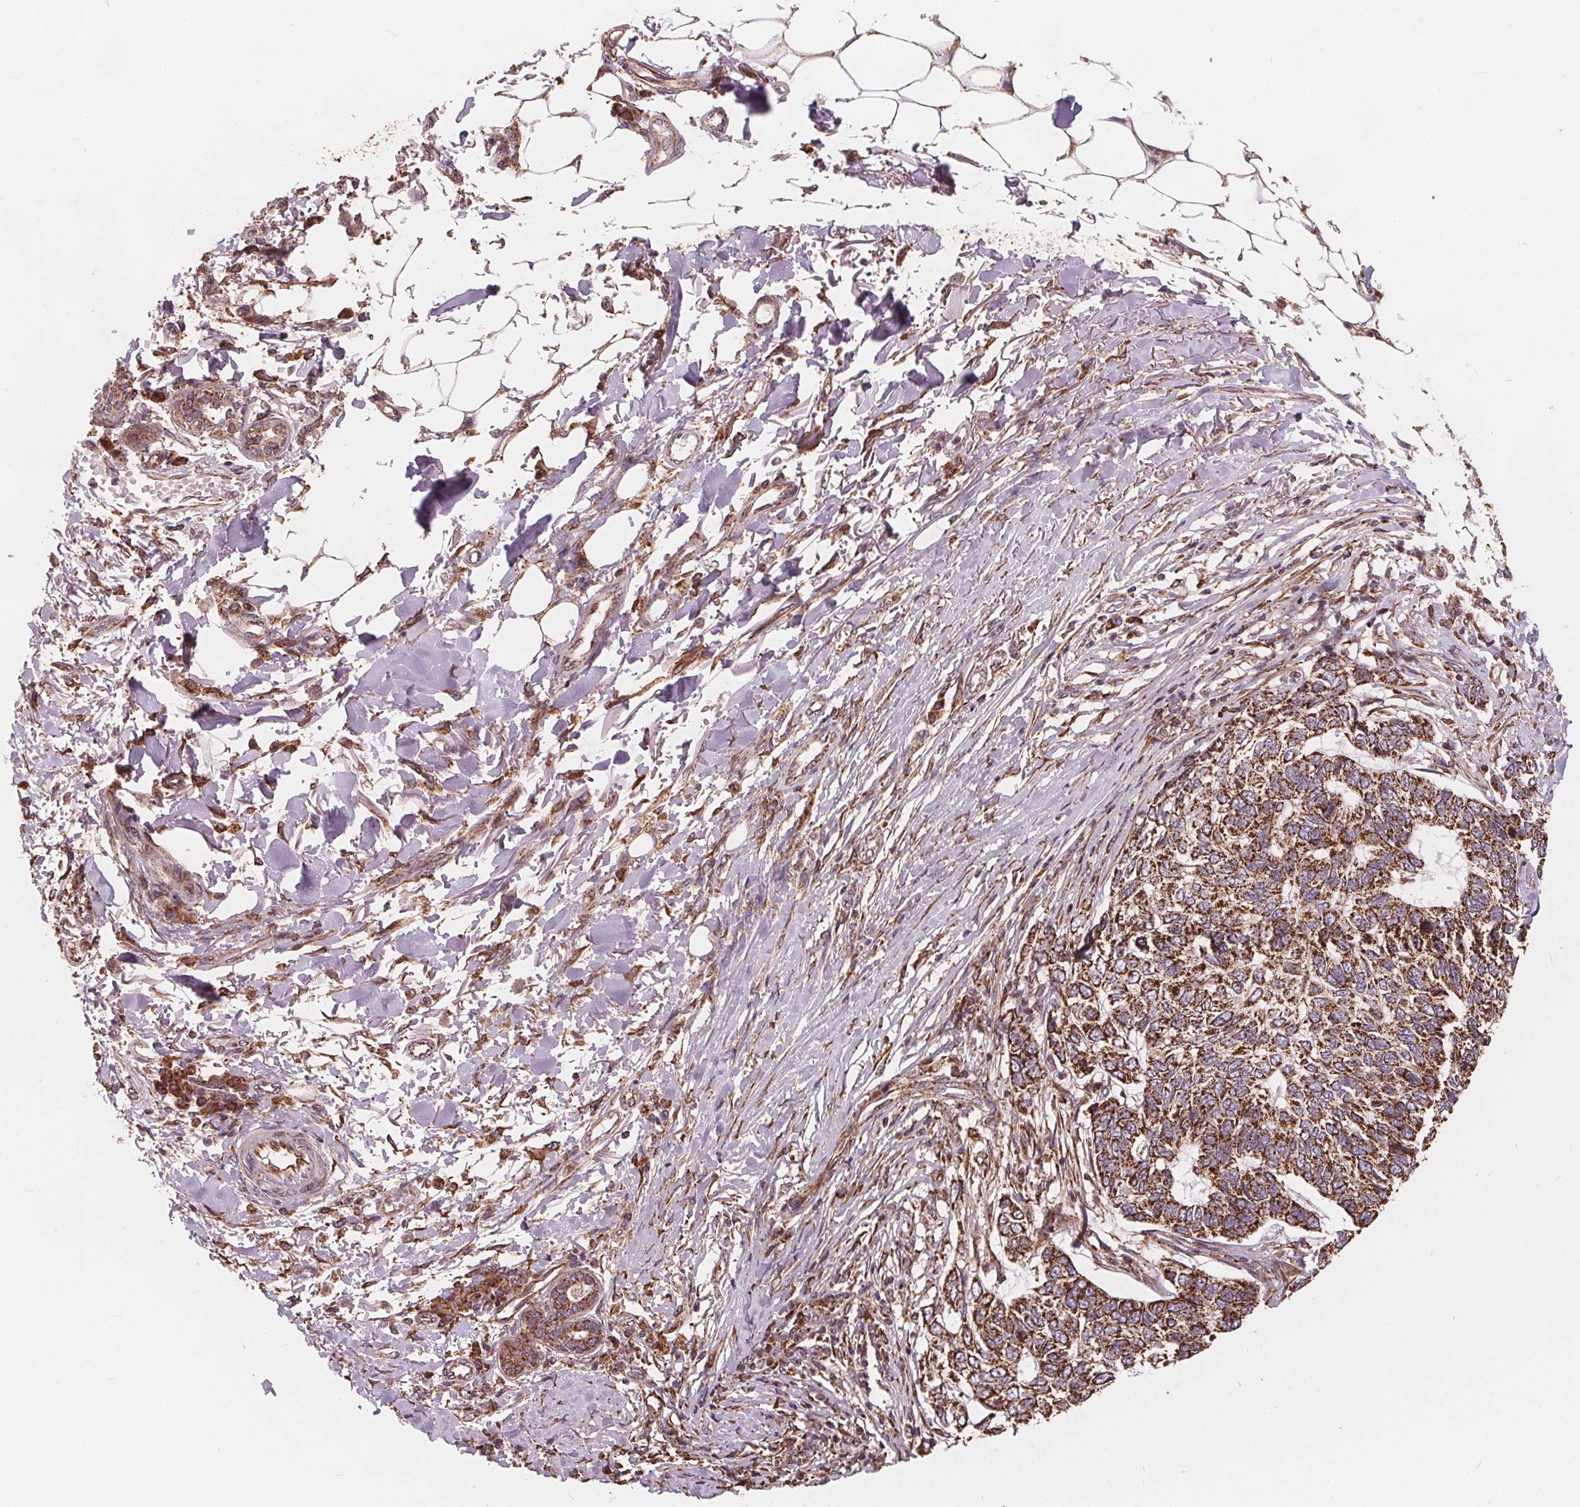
{"staining": {"intensity": "strong", "quantity": ">75%", "location": "cytoplasmic/membranous"}, "tissue": "skin cancer", "cell_type": "Tumor cells", "image_type": "cancer", "snomed": [{"axis": "morphology", "description": "Basal cell carcinoma"}, {"axis": "topography", "description": "Skin"}], "caption": "Protein positivity by IHC demonstrates strong cytoplasmic/membranous staining in about >75% of tumor cells in basal cell carcinoma (skin).", "gene": "PLSCR3", "patient": {"sex": "female", "age": 65}}